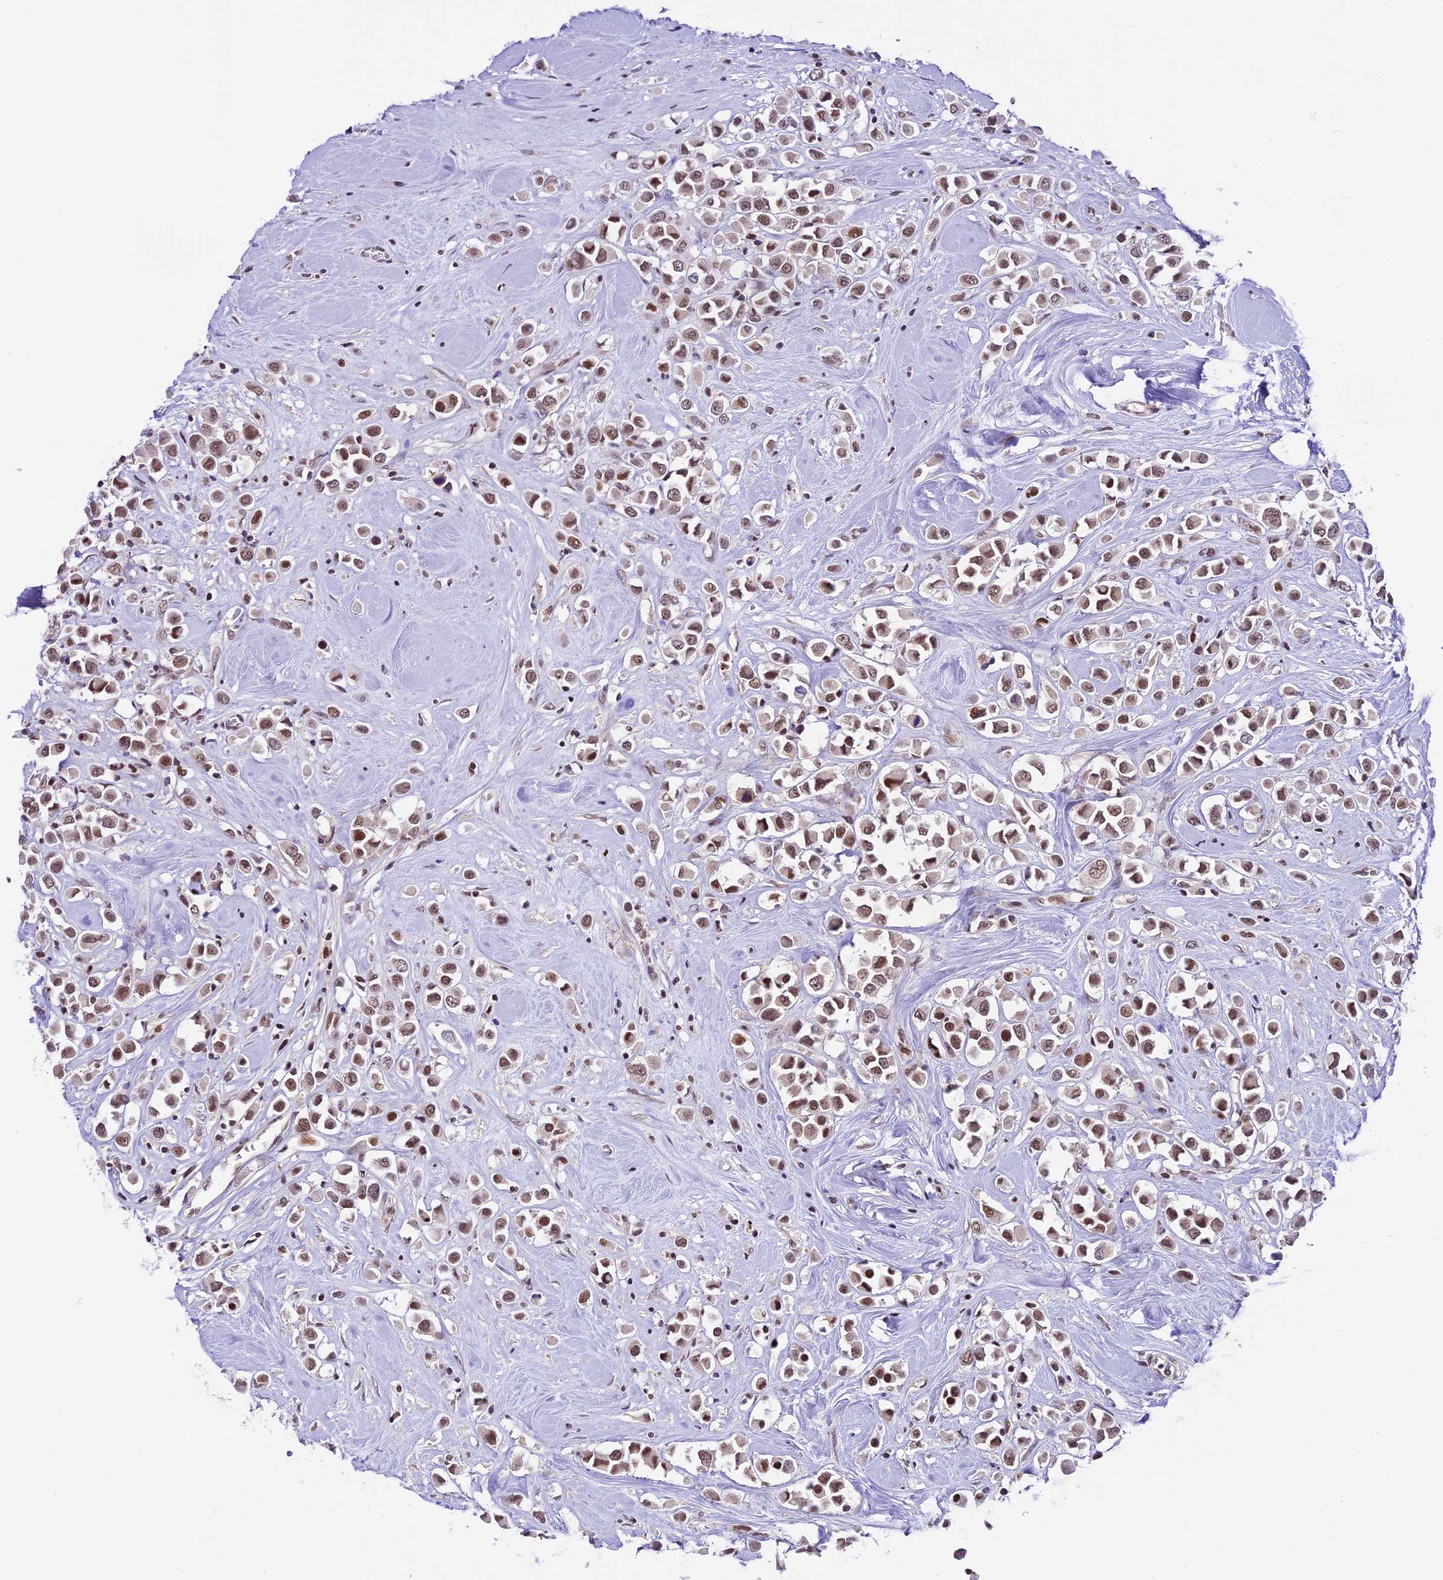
{"staining": {"intensity": "moderate", "quantity": ">75%", "location": "nuclear"}, "tissue": "breast cancer", "cell_type": "Tumor cells", "image_type": "cancer", "snomed": [{"axis": "morphology", "description": "Duct carcinoma"}, {"axis": "topography", "description": "Breast"}], "caption": "The histopathology image shows a brown stain indicating the presence of a protein in the nuclear of tumor cells in breast infiltrating ductal carcinoma. (Brightfield microscopy of DAB IHC at high magnification).", "gene": "SHKBP1", "patient": {"sex": "female", "age": 61}}